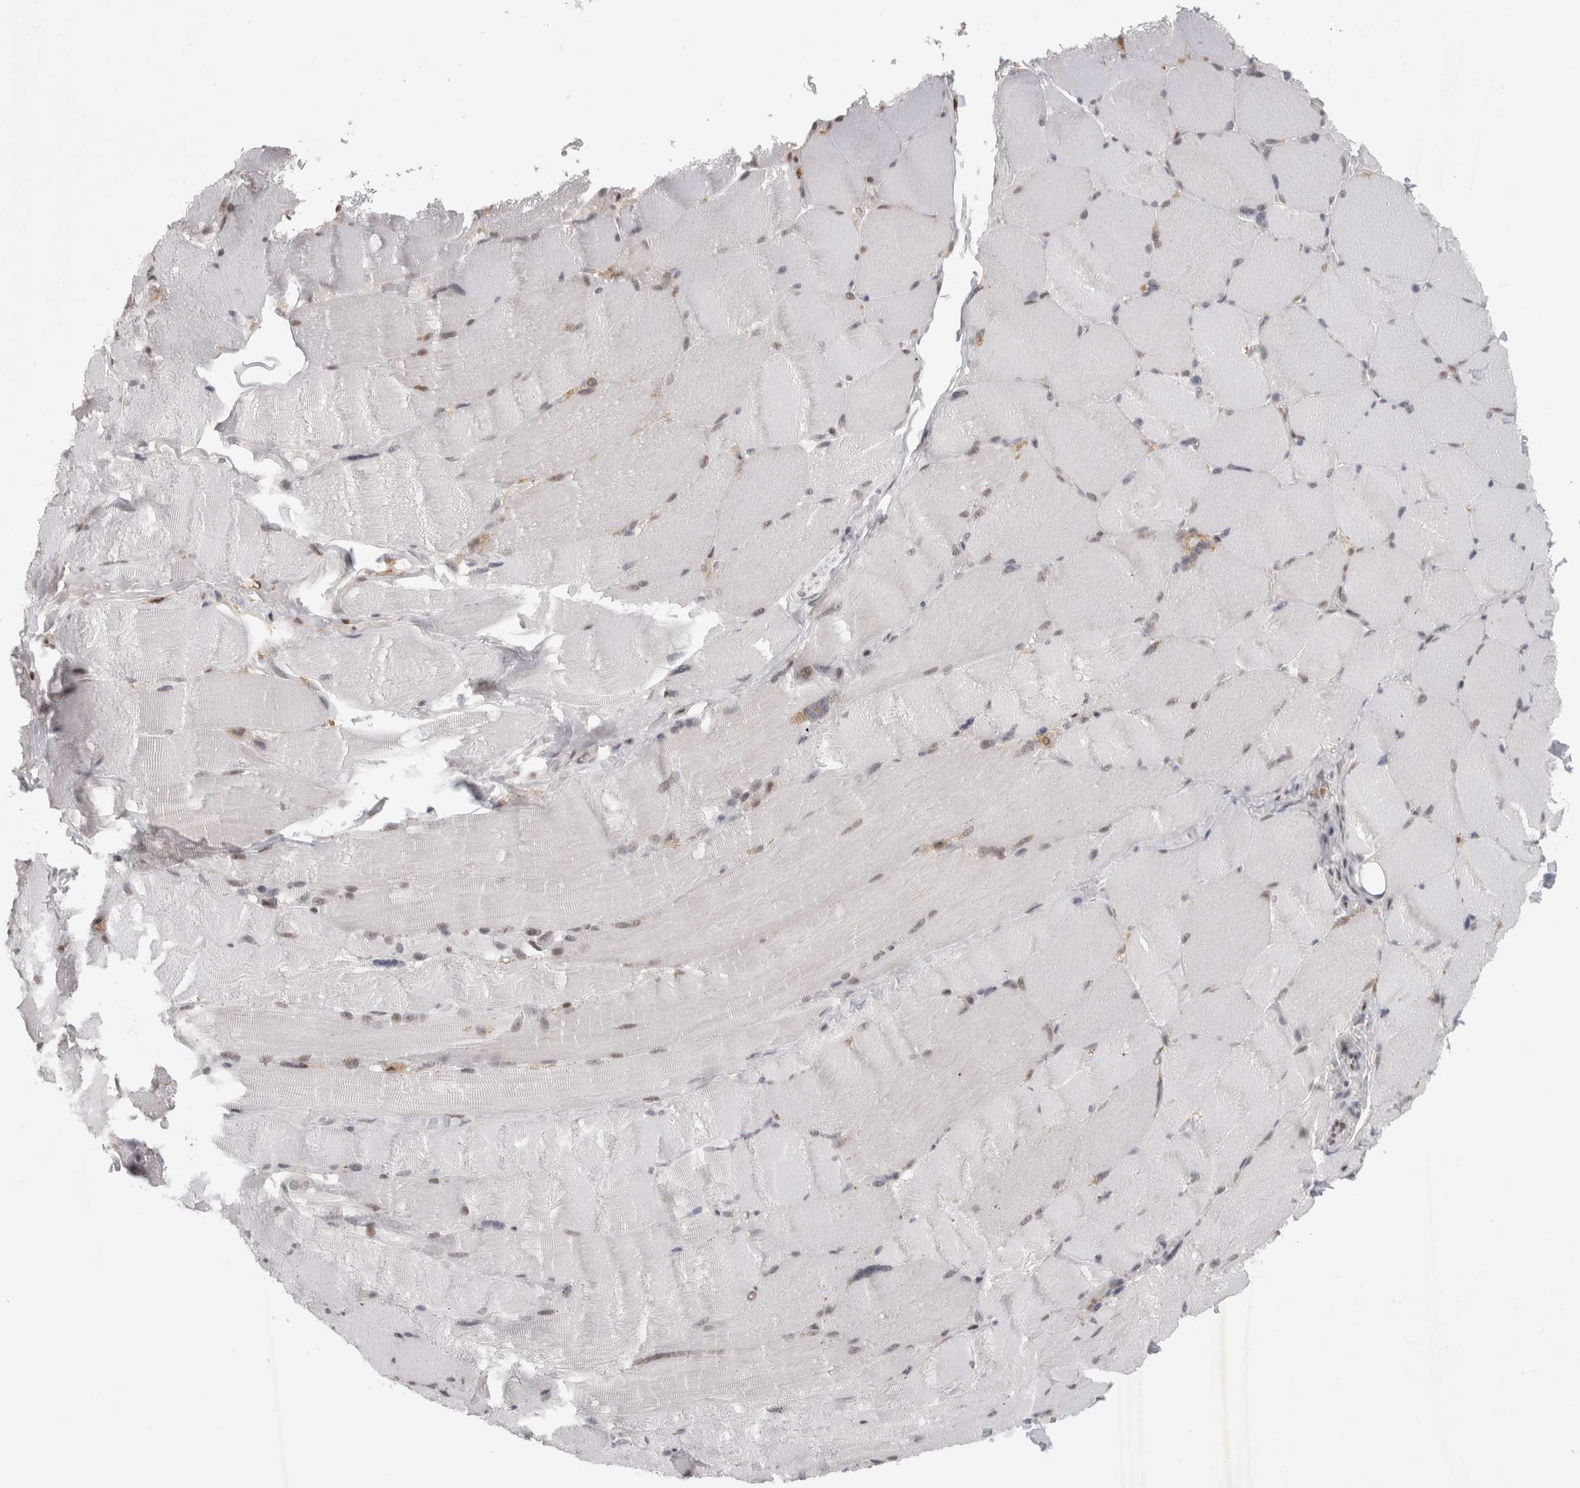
{"staining": {"intensity": "weak", "quantity": "<25%", "location": "nuclear"}, "tissue": "skeletal muscle", "cell_type": "Myocytes", "image_type": "normal", "snomed": [{"axis": "morphology", "description": "Normal tissue, NOS"}, {"axis": "topography", "description": "Skin"}, {"axis": "topography", "description": "Skeletal muscle"}], "caption": "The micrograph reveals no significant positivity in myocytes of skeletal muscle. The staining was performed using DAB (3,3'-diaminobenzidine) to visualize the protein expression in brown, while the nuclei were stained in blue with hematoxylin (Magnification: 20x).", "gene": "SRARP", "patient": {"sex": "male", "age": 83}}